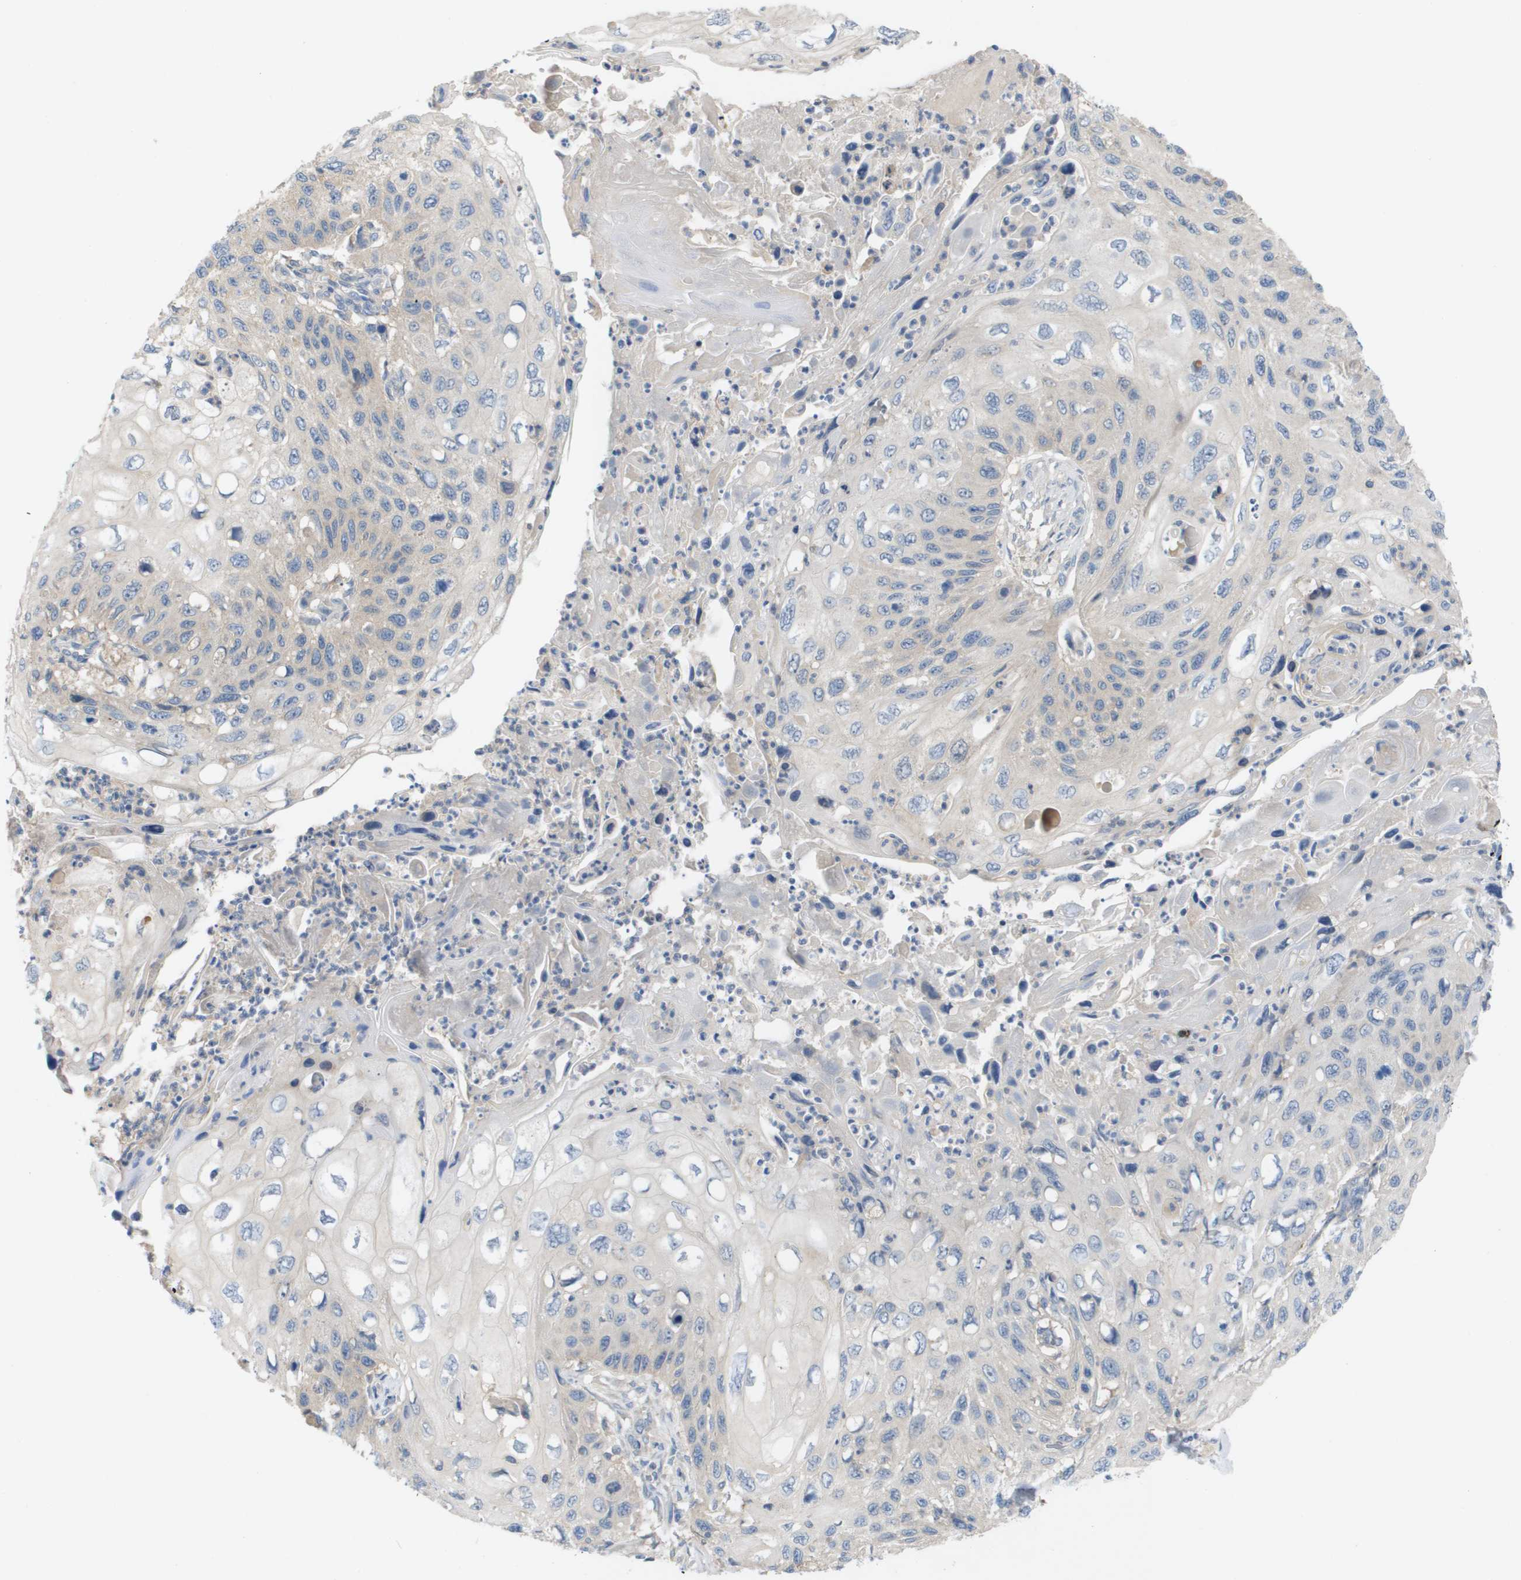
{"staining": {"intensity": "negative", "quantity": "none", "location": "none"}, "tissue": "cervical cancer", "cell_type": "Tumor cells", "image_type": "cancer", "snomed": [{"axis": "morphology", "description": "Squamous cell carcinoma, NOS"}, {"axis": "topography", "description": "Cervix"}], "caption": "Tumor cells are negative for protein expression in human cervical cancer (squamous cell carcinoma). (DAB (3,3'-diaminobenzidine) immunohistochemistry (IHC) visualized using brightfield microscopy, high magnification).", "gene": "UBA5", "patient": {"sex": "female", "age": 70}}